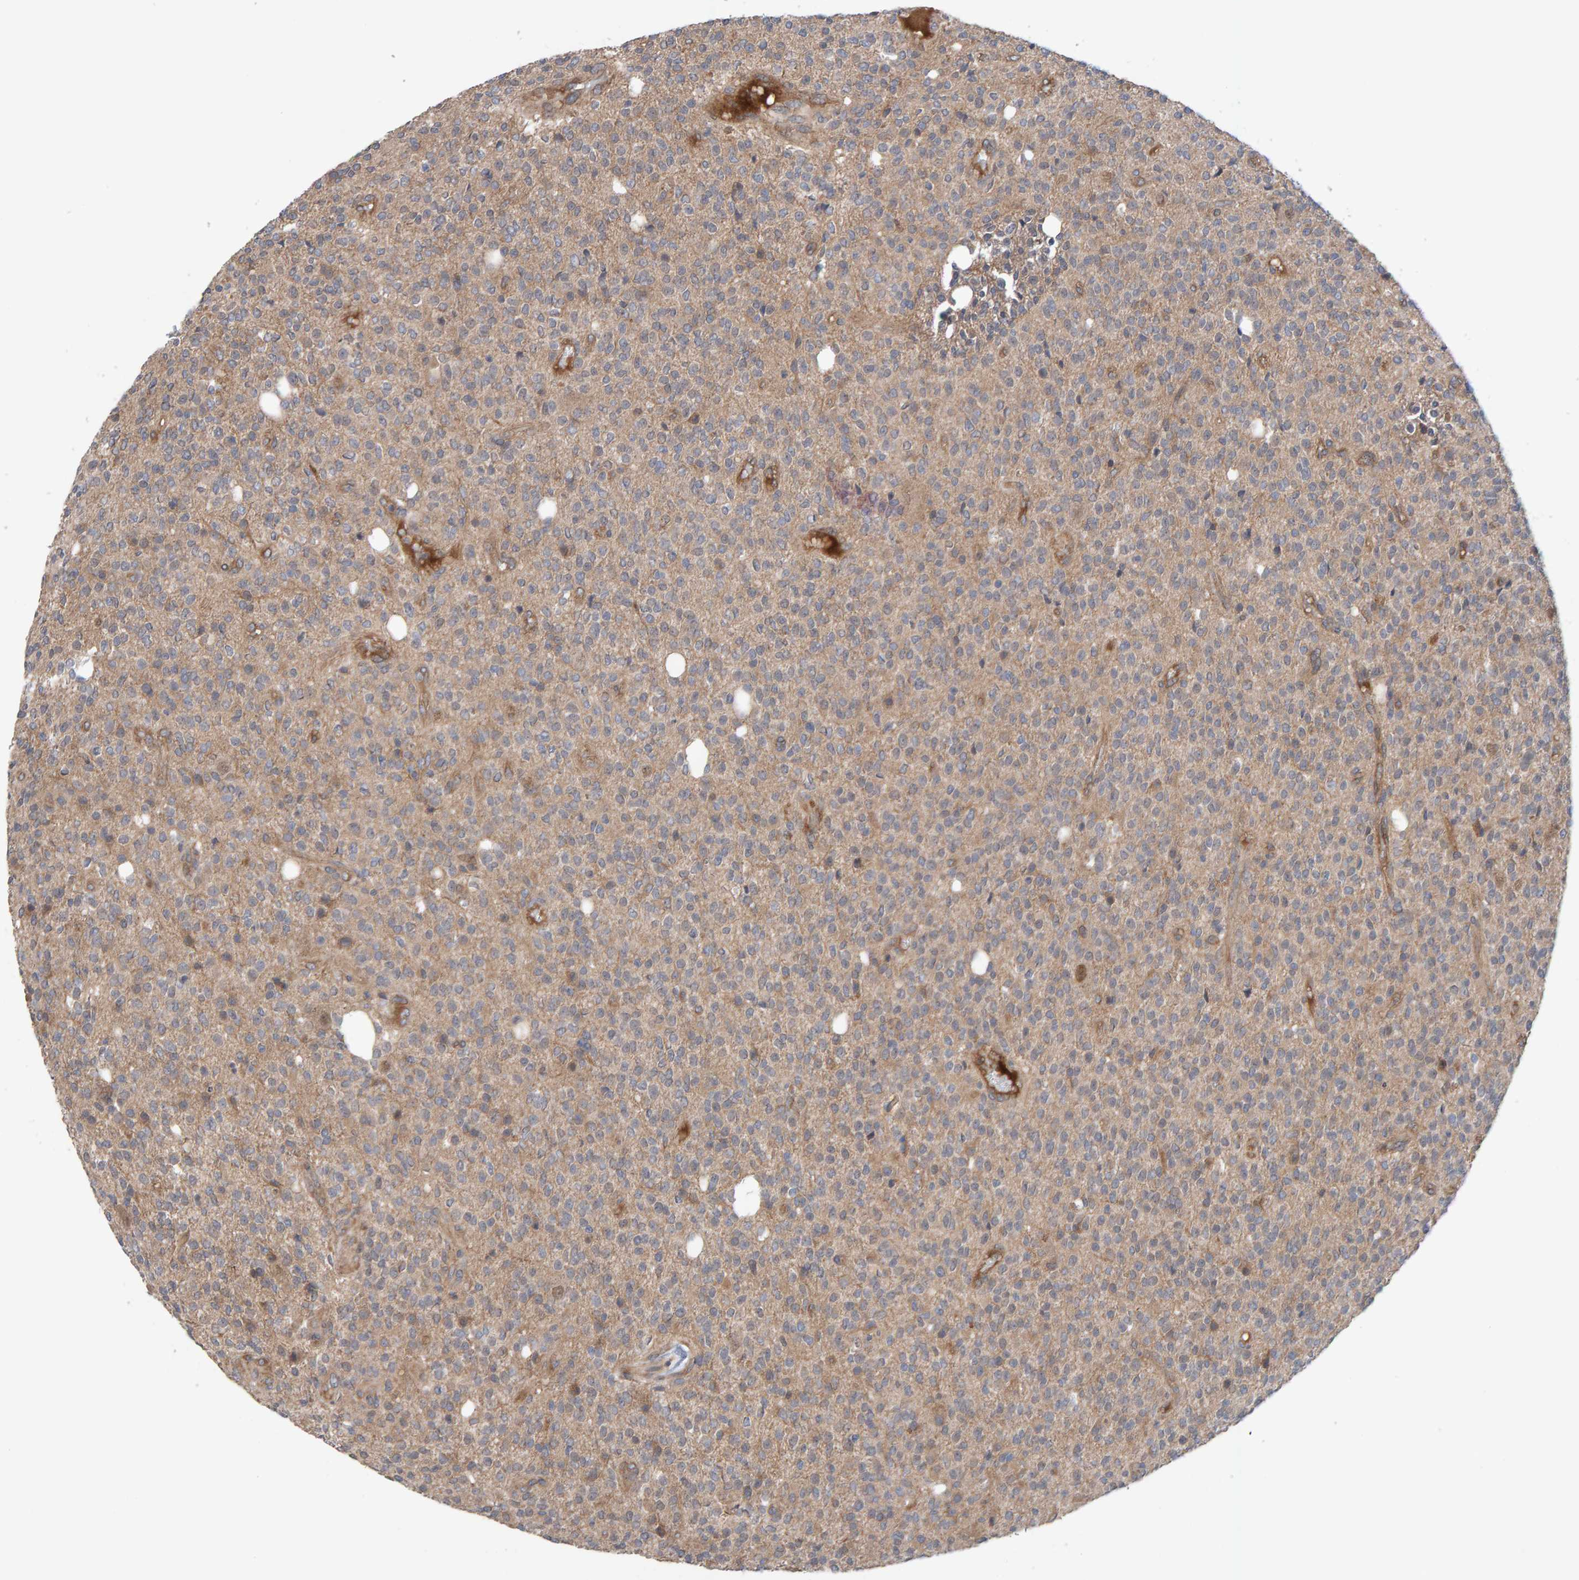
{"staining": {"intensity": "weak", "quantity": ">75%", "location": "cytoplasmic/membranous"}, "tissue": "glioma", "cell_type": "Tumor cells", "image_type": "cancer", "snomed": [{"axis": "morphology", "description": "Glioma, malignant, High grade"}, {"axis": "topography", "description": "Brain"}], "caption": "Protein expression analysis of malignant high-grade glioma displays weak cytoplasmic/membranous staining in about >75% of tumor cells.", "gene": "LRSAM1", "patient": {"sex": "male", "age": 34}}